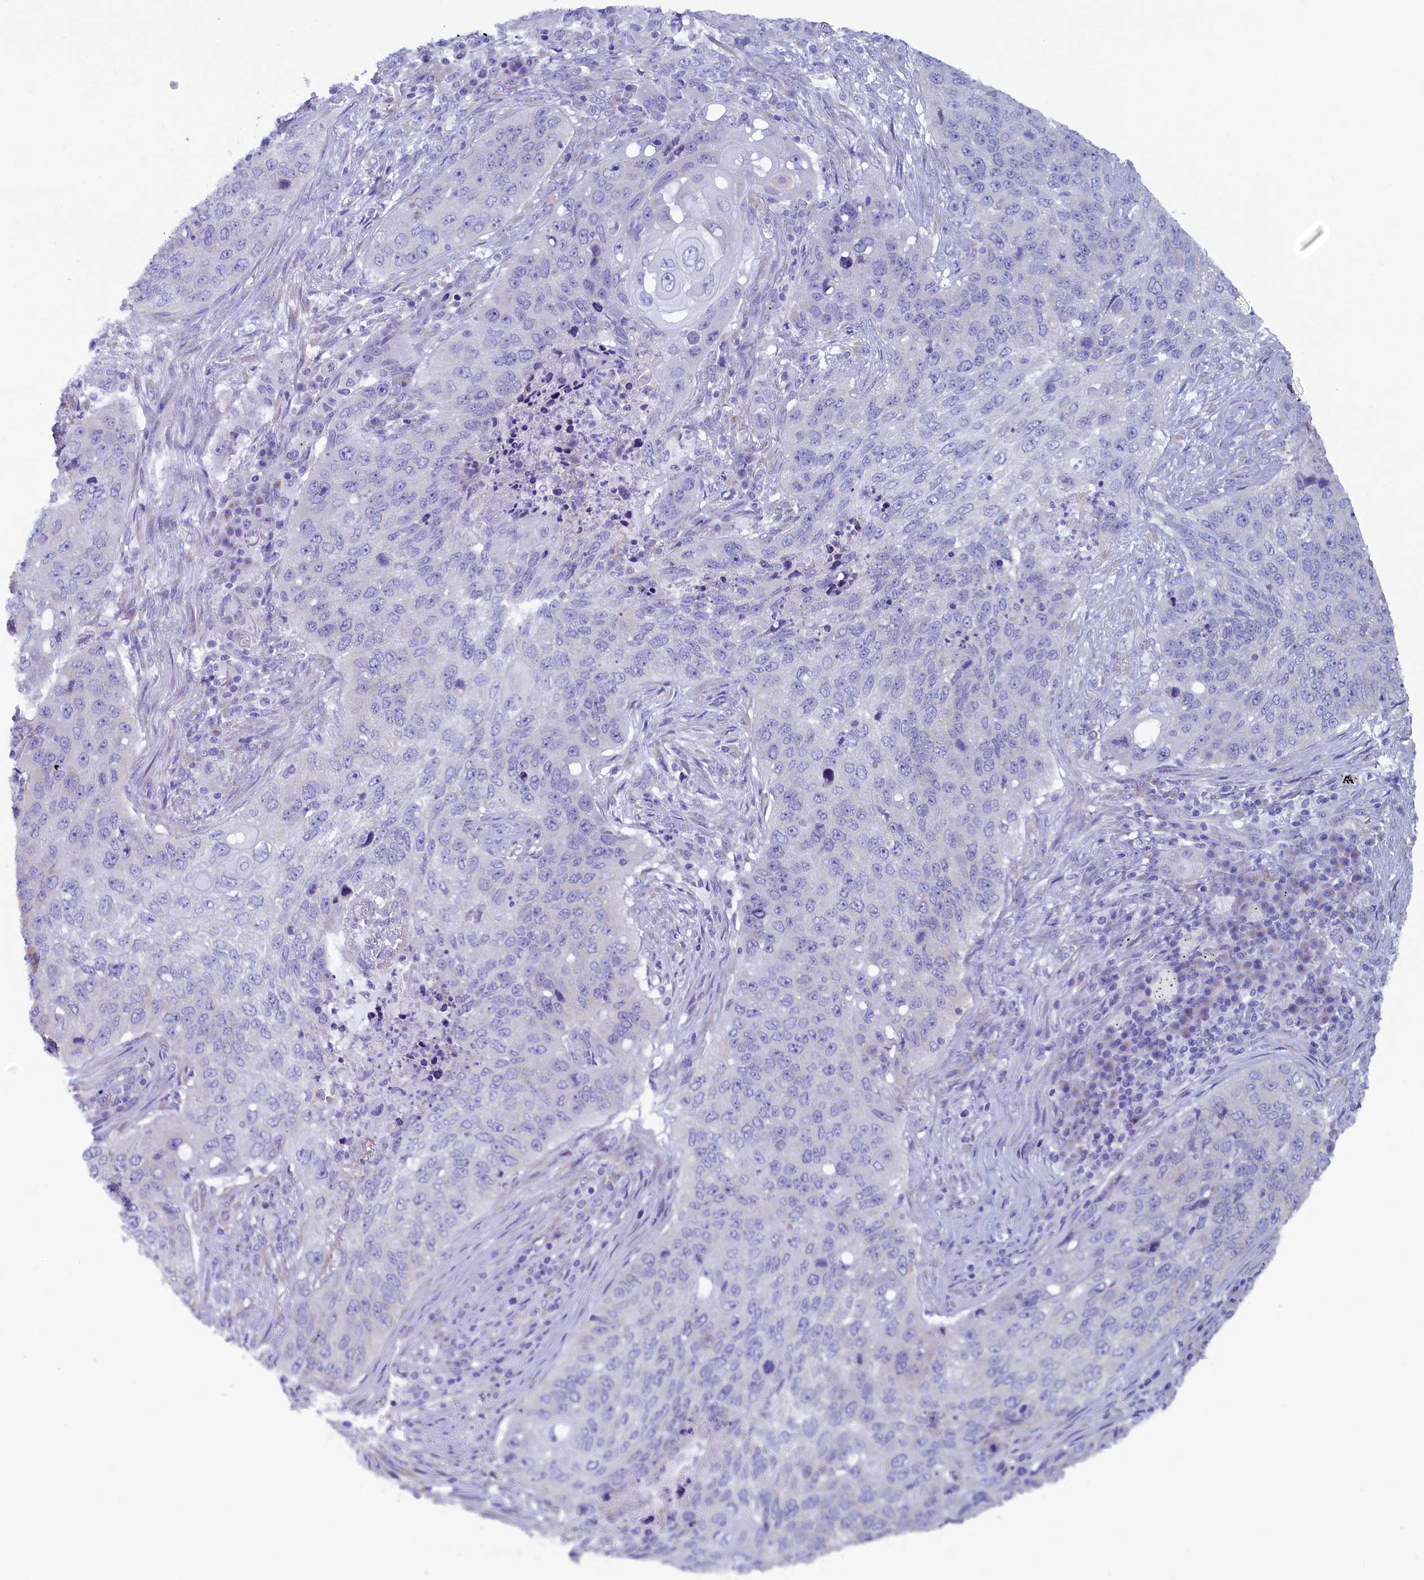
{"staining": {"intensity": "negative", "quantity": "none", "location": "none"}, "tissue": "lung cancer", "cell_type": "Tumor cells", "image_type": "cancer", "snomed": [{"axis": "morphology", "description": "Squamous cell carcinoma, NOS"}, {"axis": "topography", "description": "Lung"}], "caption": "Image shows no protein staining in tumor cells of squamous cell carcinoma (lung) tissue. (Stains: DAB (3,3'-diaminobenzidine) IHC with hematoxylin counter stain, Microscopy: brightfield microscopy at high magnification).", "gene": "SKA3", "patient": {"sex": "female", "age": 63}}